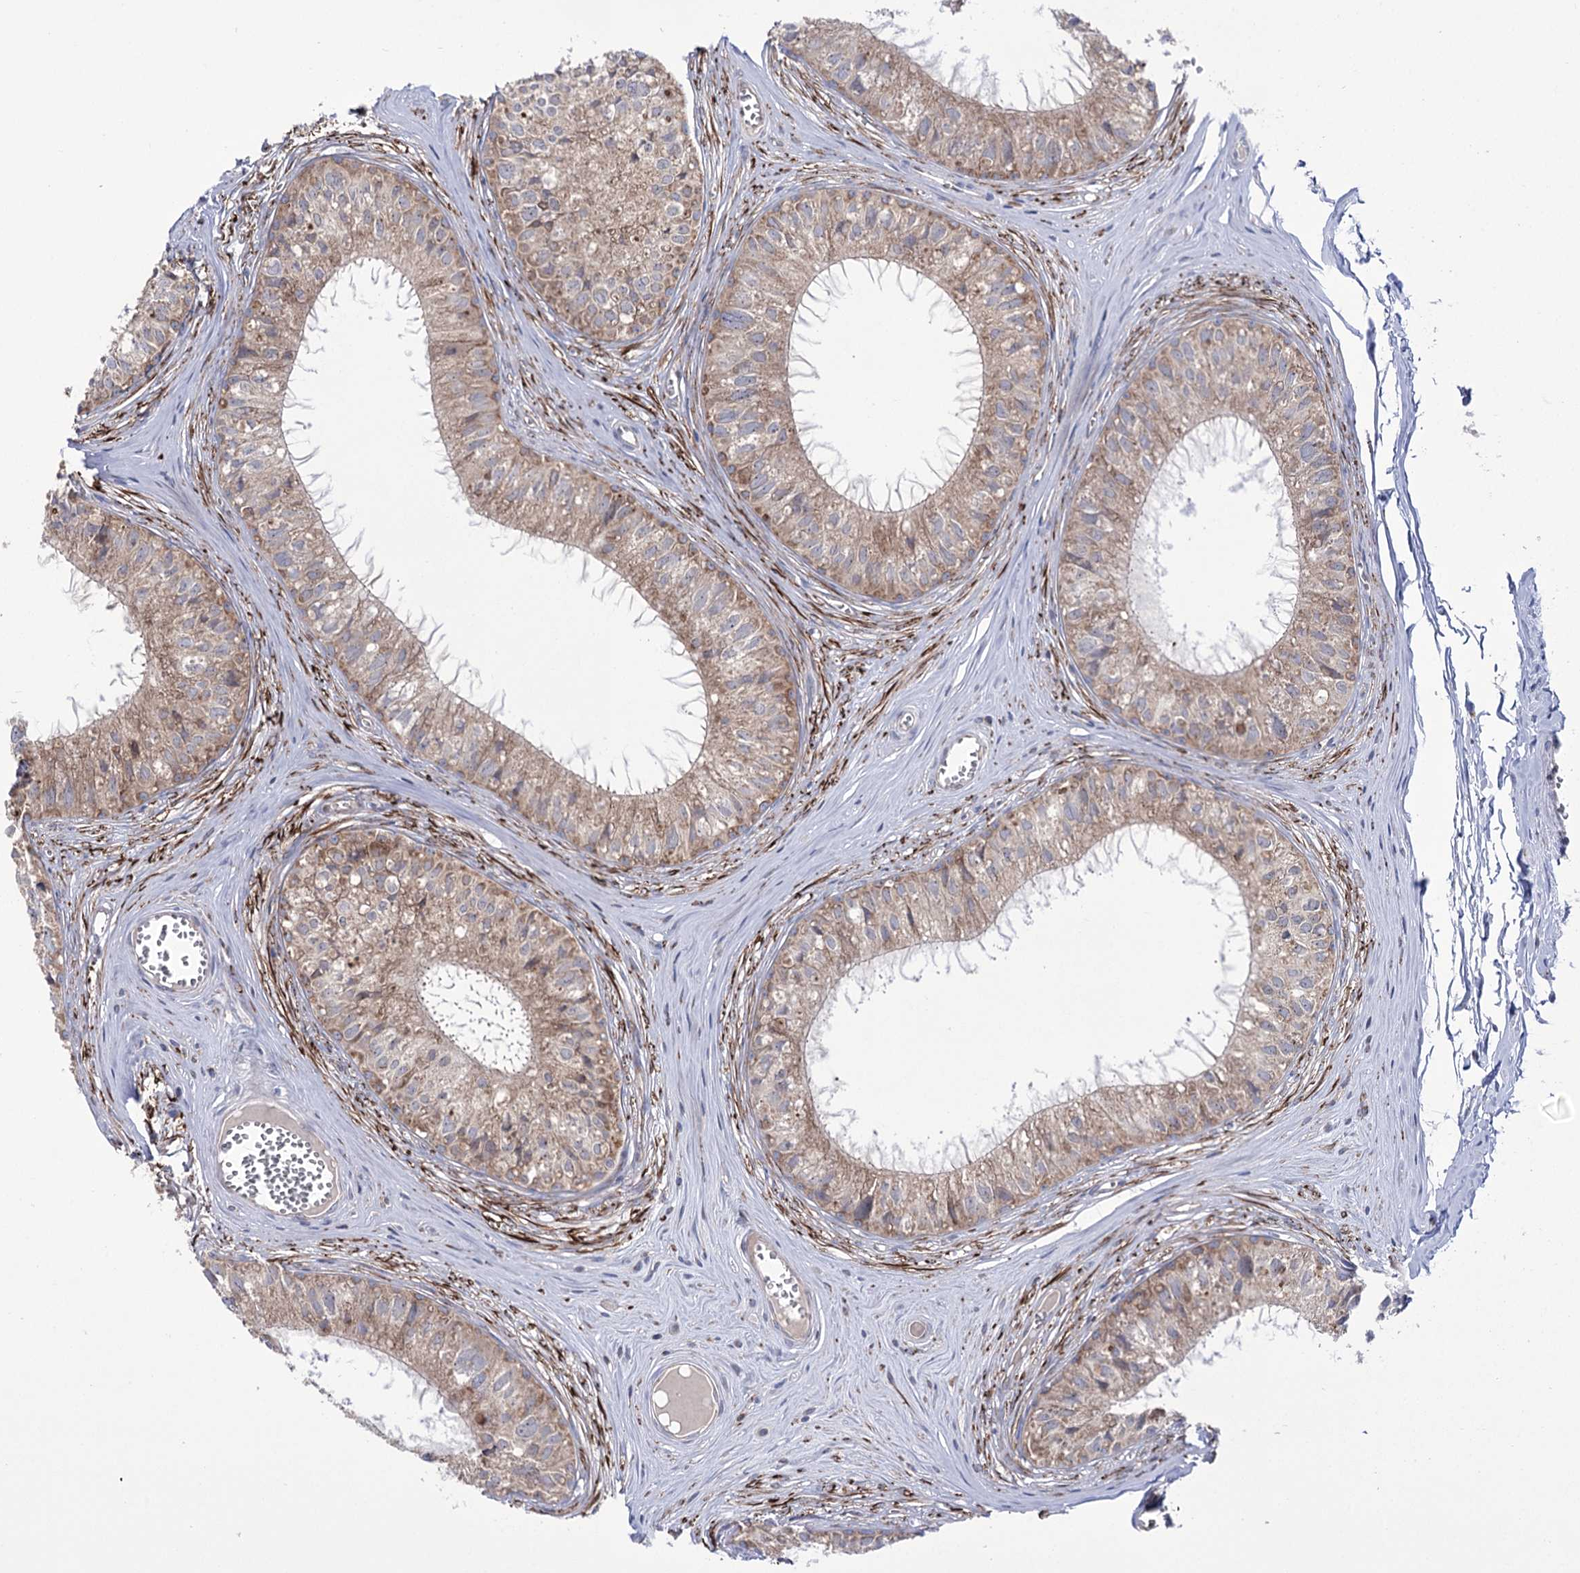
{"staining": {"intensity": "moderate", "quantity": ">75%", "location": "cytoplasmic/membranous"}, "tissue": "epididymis", "cell_type": "Glandular cells", "image_type": "normal", "snomed": [{"axis": "morphology", "description": "Normal tissue, NOS"}, {"axis": "topography", "description": "Epididymis"}], "caption": "Immunohistochemistry of benign human epididymis shows medium levels of moderate cytoplasmic/membranous positivity in about >75% of glandular cells.", "gene": "ZNF622", "patient": {"sex": "male", "age": 36}}